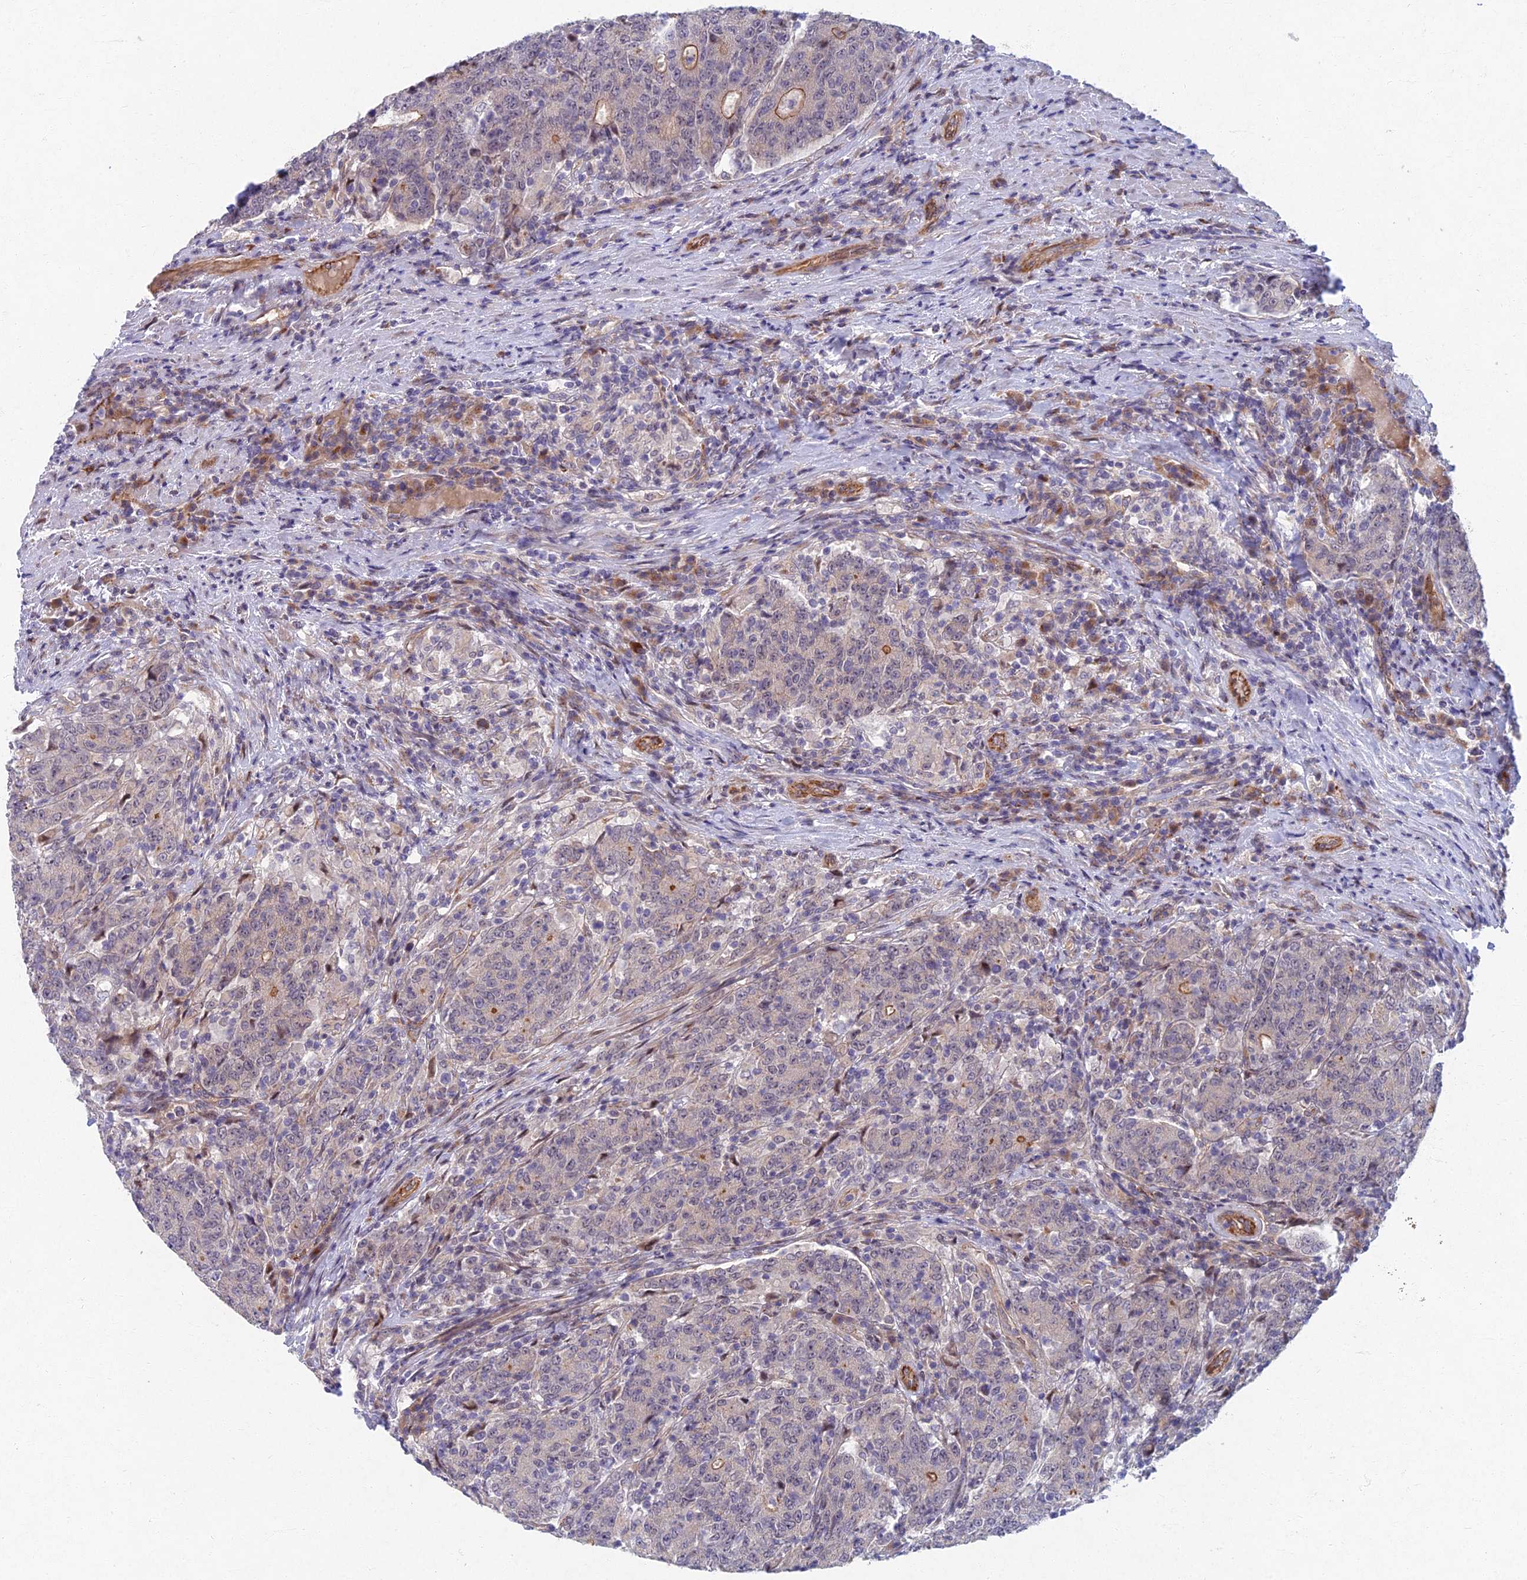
{"staining": {"intensity": "moderate", "quantity": "<25%", "location": "cytoplasmic/membranous"}, "tissue": "colorectal cancer", "cell_type": "Tumor cells", "image_type": "cancer", "snomed": [{"axis": "morphology", "description": "Adenocarcinoma, NOS"}, {"axis": "topography", "description": "Colon"}], "caption": "Immunohistochemical staining of human adenocarcinoma (colorectal) demonstrates moderate cytoplasmic/membranous protein expression in about <25% of tumor cells.", "gene": "RHBDL2", "patient": {"sex": "female", "age": 75}}